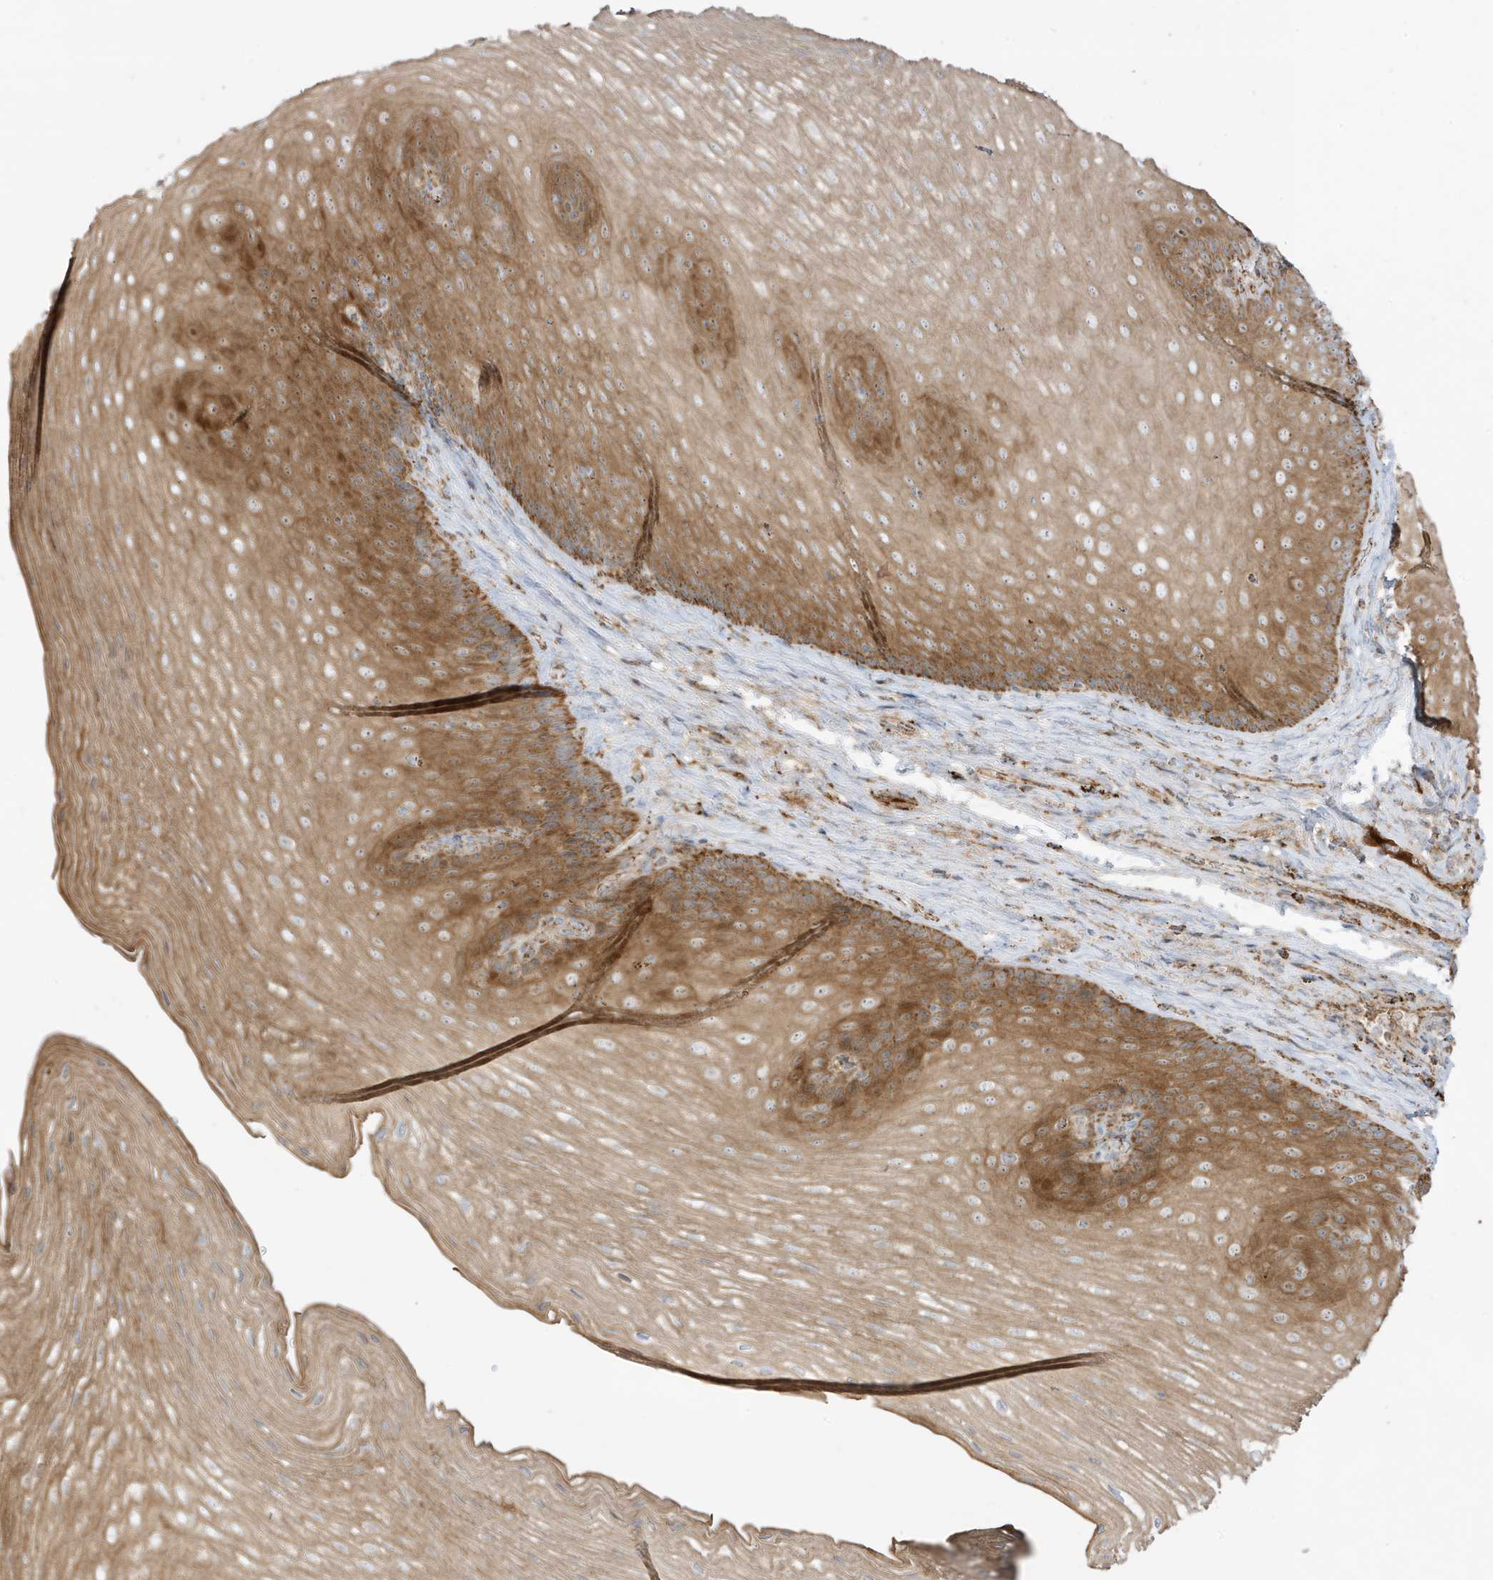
{"staining": {"intensity": "moderate", "quantity": ">75%", "location": "cytoplasmic/membranous"}, "tissue": "esophagus", "cell_type": "Squamous epithelial cells", "image_type": "normal", "snomed": [{"axis": "morphology", "description": "Normal tissue, NOS"}, {"axis": "topography", "description": "Esophagus"}], "caption": "High-power microscopy captured an immunohistochemistry histopathology image of benign esophagus, revealing moderate cytoplasmic/membranous positivity in about >75% of squamous epithelial cells. Using DAB (brown) and hematoxylin (blue) stains, captured at high magnification using brightfield microscopy.", "gene": "IFT57", "patient": {"sex": "female", "age": 66}}